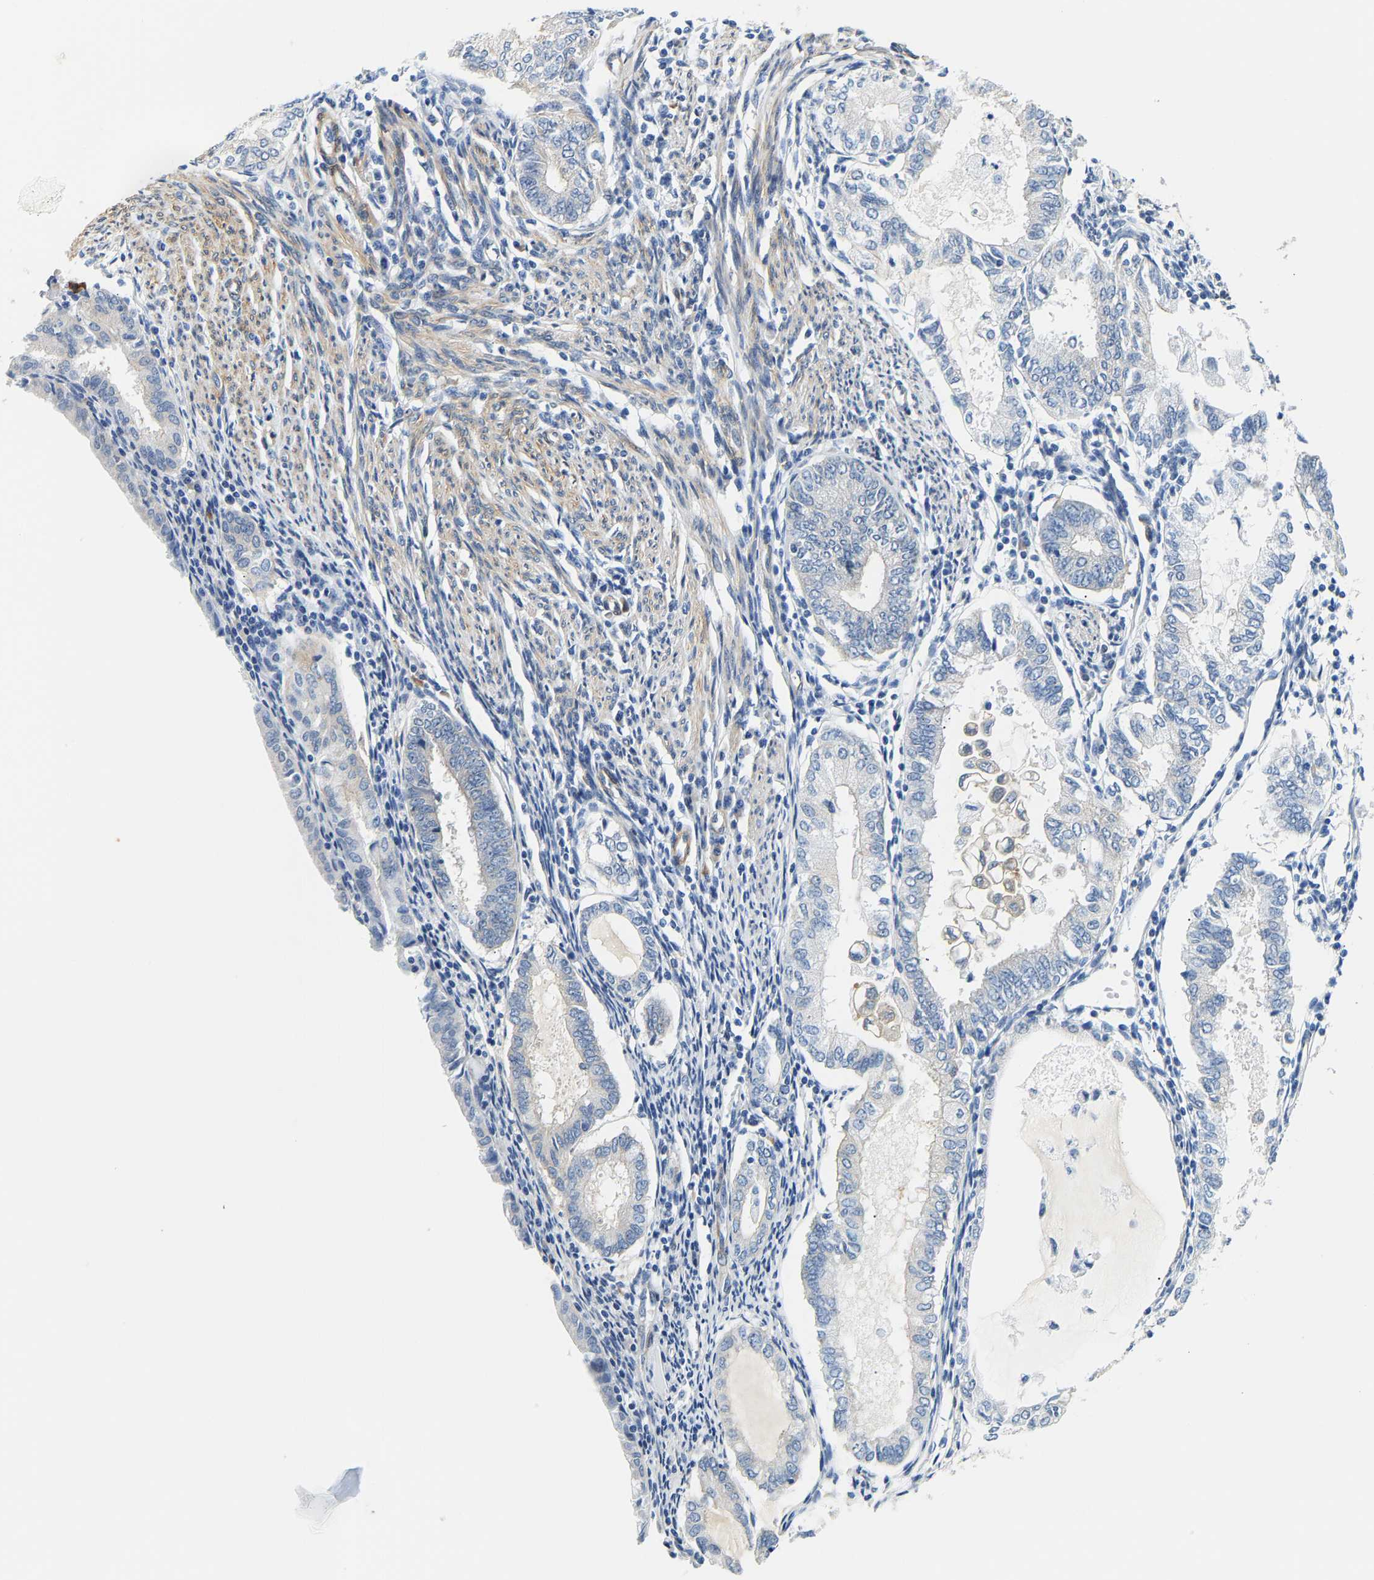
{"staining": {"intensity": "negative", "quantity": "none", "location": "none"}, "tissue": "endometrial cancer", "cell_type": "Tumor cells", "image_type": "cancer", "snomed": [{"axis": "morphology", "description": "Adenocarcinoma, NOS"}, {"axis": "topography", "description": "Endometrium"}], "caption": "Tumor cells are negative for protein expression in human endometrial adenocarcinoma.", "gene": "PAWR", "patient": {"sex": "female", "age": 86}}